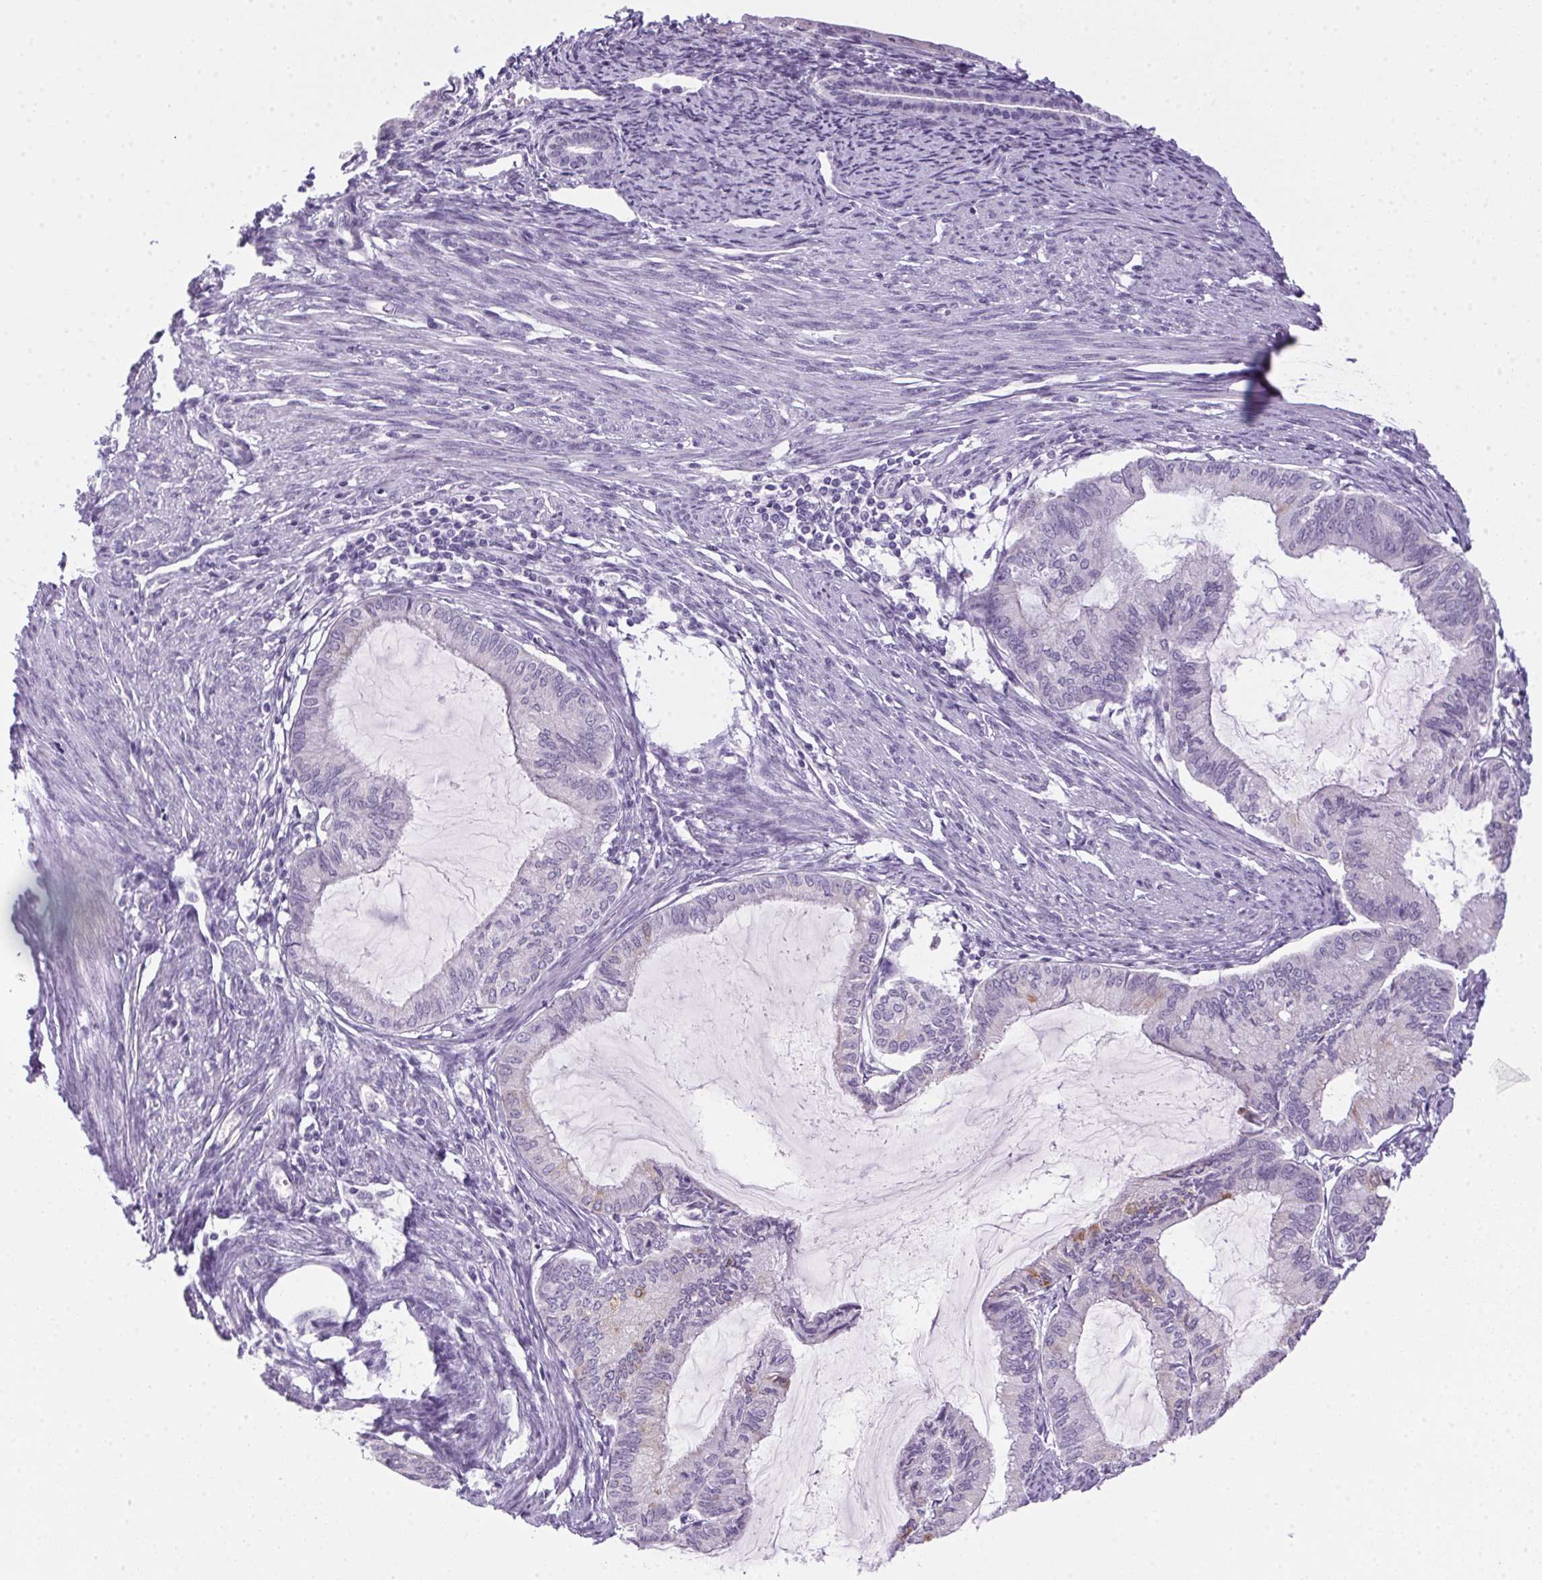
{"staining": {"intensity": "negative", "quantity": "none", "location": "none"}, "tissue": "endometrial cancer", "cell_type": "Tumor cells", "image_type": "cancer", "snomed": [{"axis": "morphology", "description": "Adenocarcinoma, NOS"}, {"axis": "topography", "description": "Endometrium"}], "caption": "High magnification brightfield microscopy of endometrial cancer (adenocarcinoma) stained with DAB (3,3'-diaminobenzidine) (brown) and counterstained with hematoxylin (blue): tumor cells show no significant staining.", "gene": "POPDC2", "patient": {"sex": "female", "age": 86}}